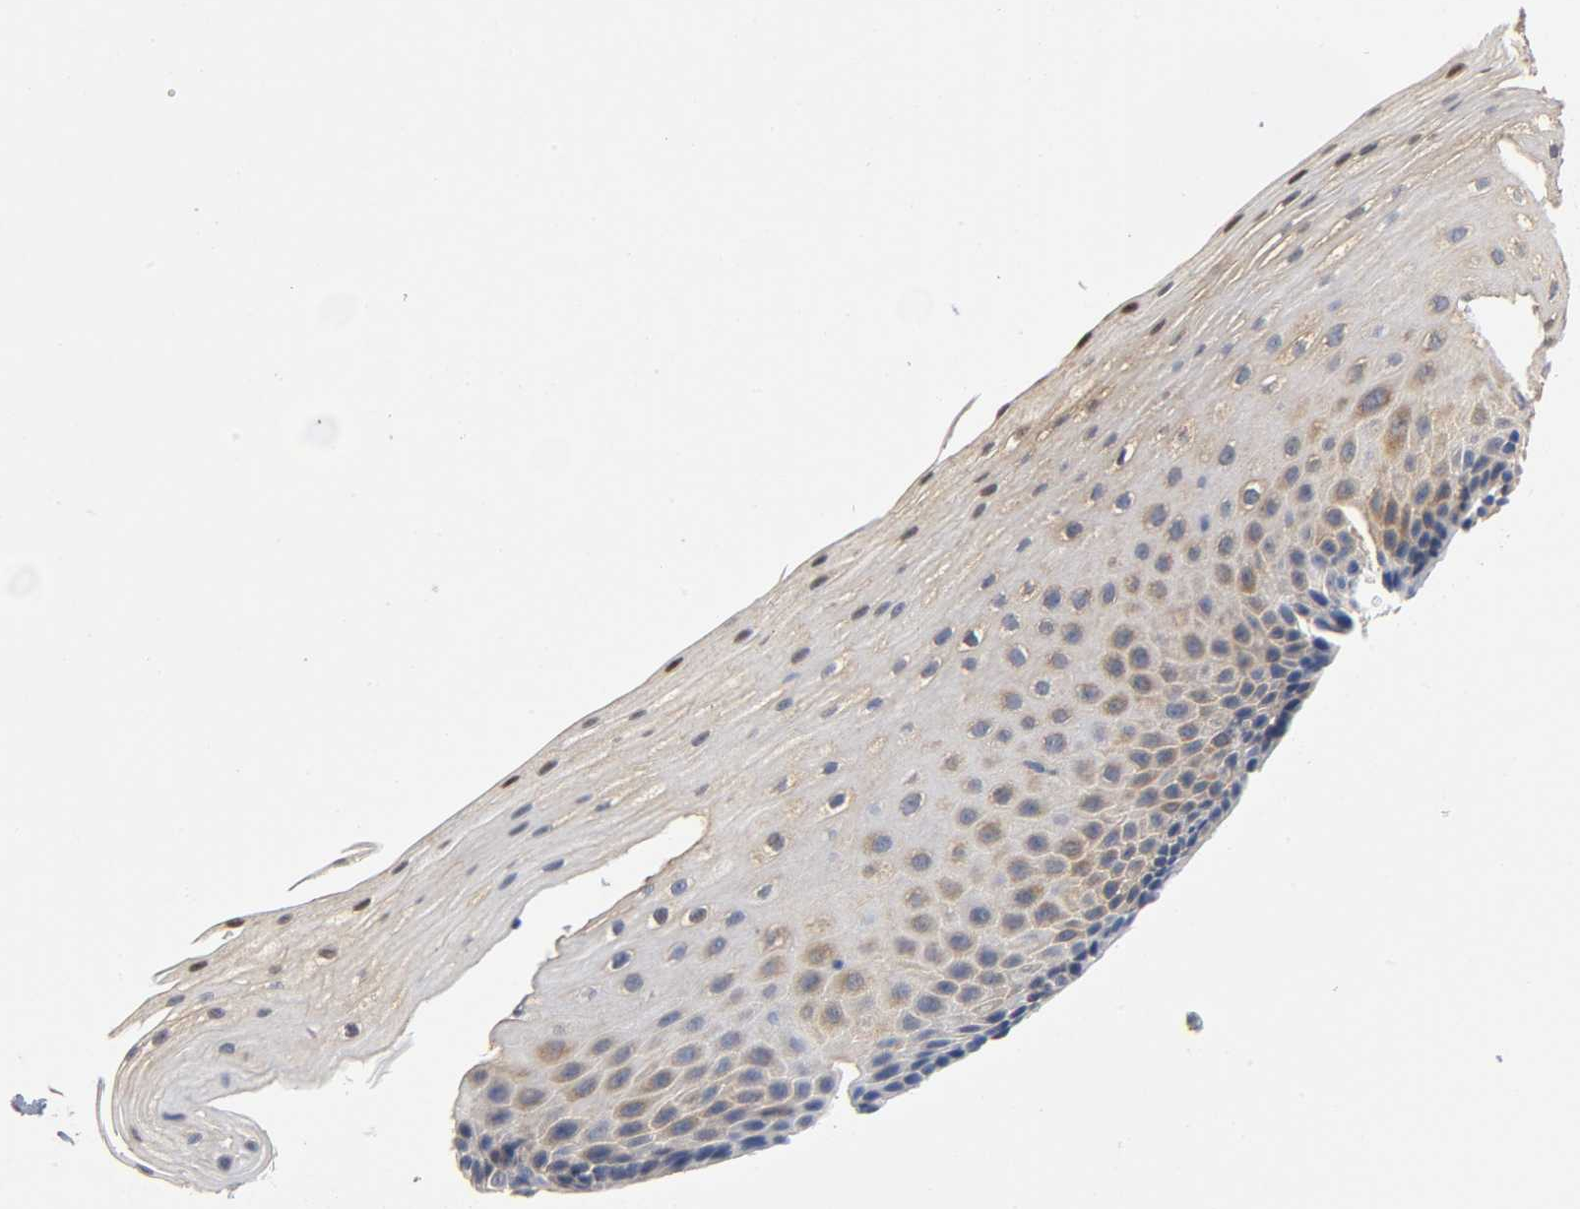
{"staining": {"intensity": "weak", "quantity": "<25%", "location": "cytoplasmic/membranous"}, "tissue": "esophagus", "cell_type": "Squamous epithelial cells", "image_type": "normal", "snomed": [{"axis": "morphology", "description": "Normal tissue, NOS"}, {"axis": "topography", "description": "Esophagus"}], "caption": "A photomicrograph of human esophagus is negative for staining in squamous epithelial cells. Brightfield microscopy of immunohistochemistry (IHC) stained with DAB (3,3'-diaminobenzidine) (brown) and hematoxylin (blue), captured at high magnification.", "gene": "TNC", "patient": {"sex": "female", "age": 70}}